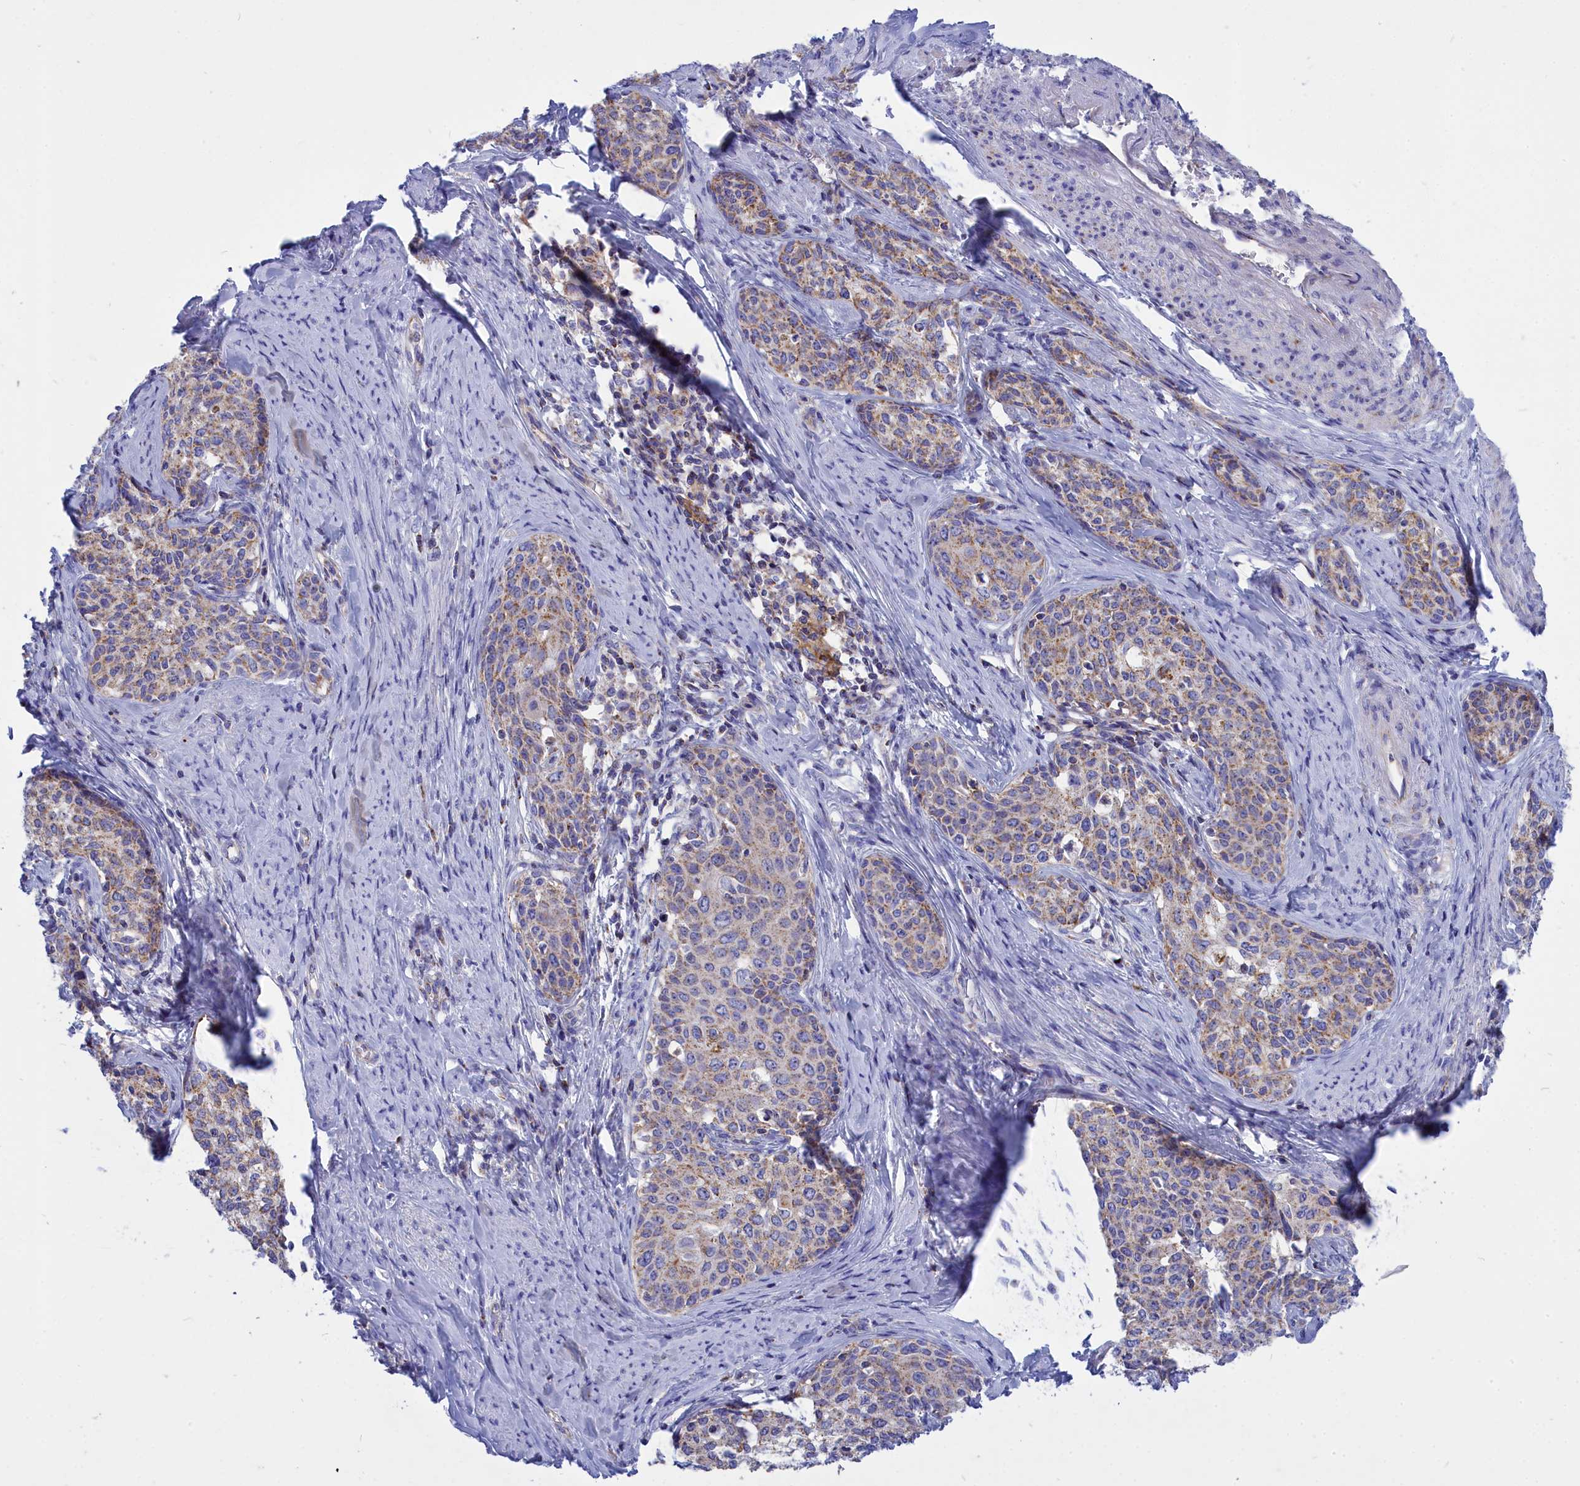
{"staining": {"intensity": "weak", "quantity": ">75%", "location": "cytoplasmic/membranous"}, "tissue": "cervical cancer", "cell_type": "Tumor cells", "image_type": "cancer", "snomed": [{"axis": "morphology", "description": "Squamous cell carcinoma, NOS"}, {"axis": "morphology", "description": "Adenocarcinoma, NOS"}, {"axis": "topography", "description": "Cervix"}], "caption": "Cervical cancer (adenocarcinoma) stained with immunohistochemistry reveals weak cytoplasmic/membranous expression in about >75% of tumor cells.", "gene": "CCRL2", "patient": {"sex": "female", "age": 52}}